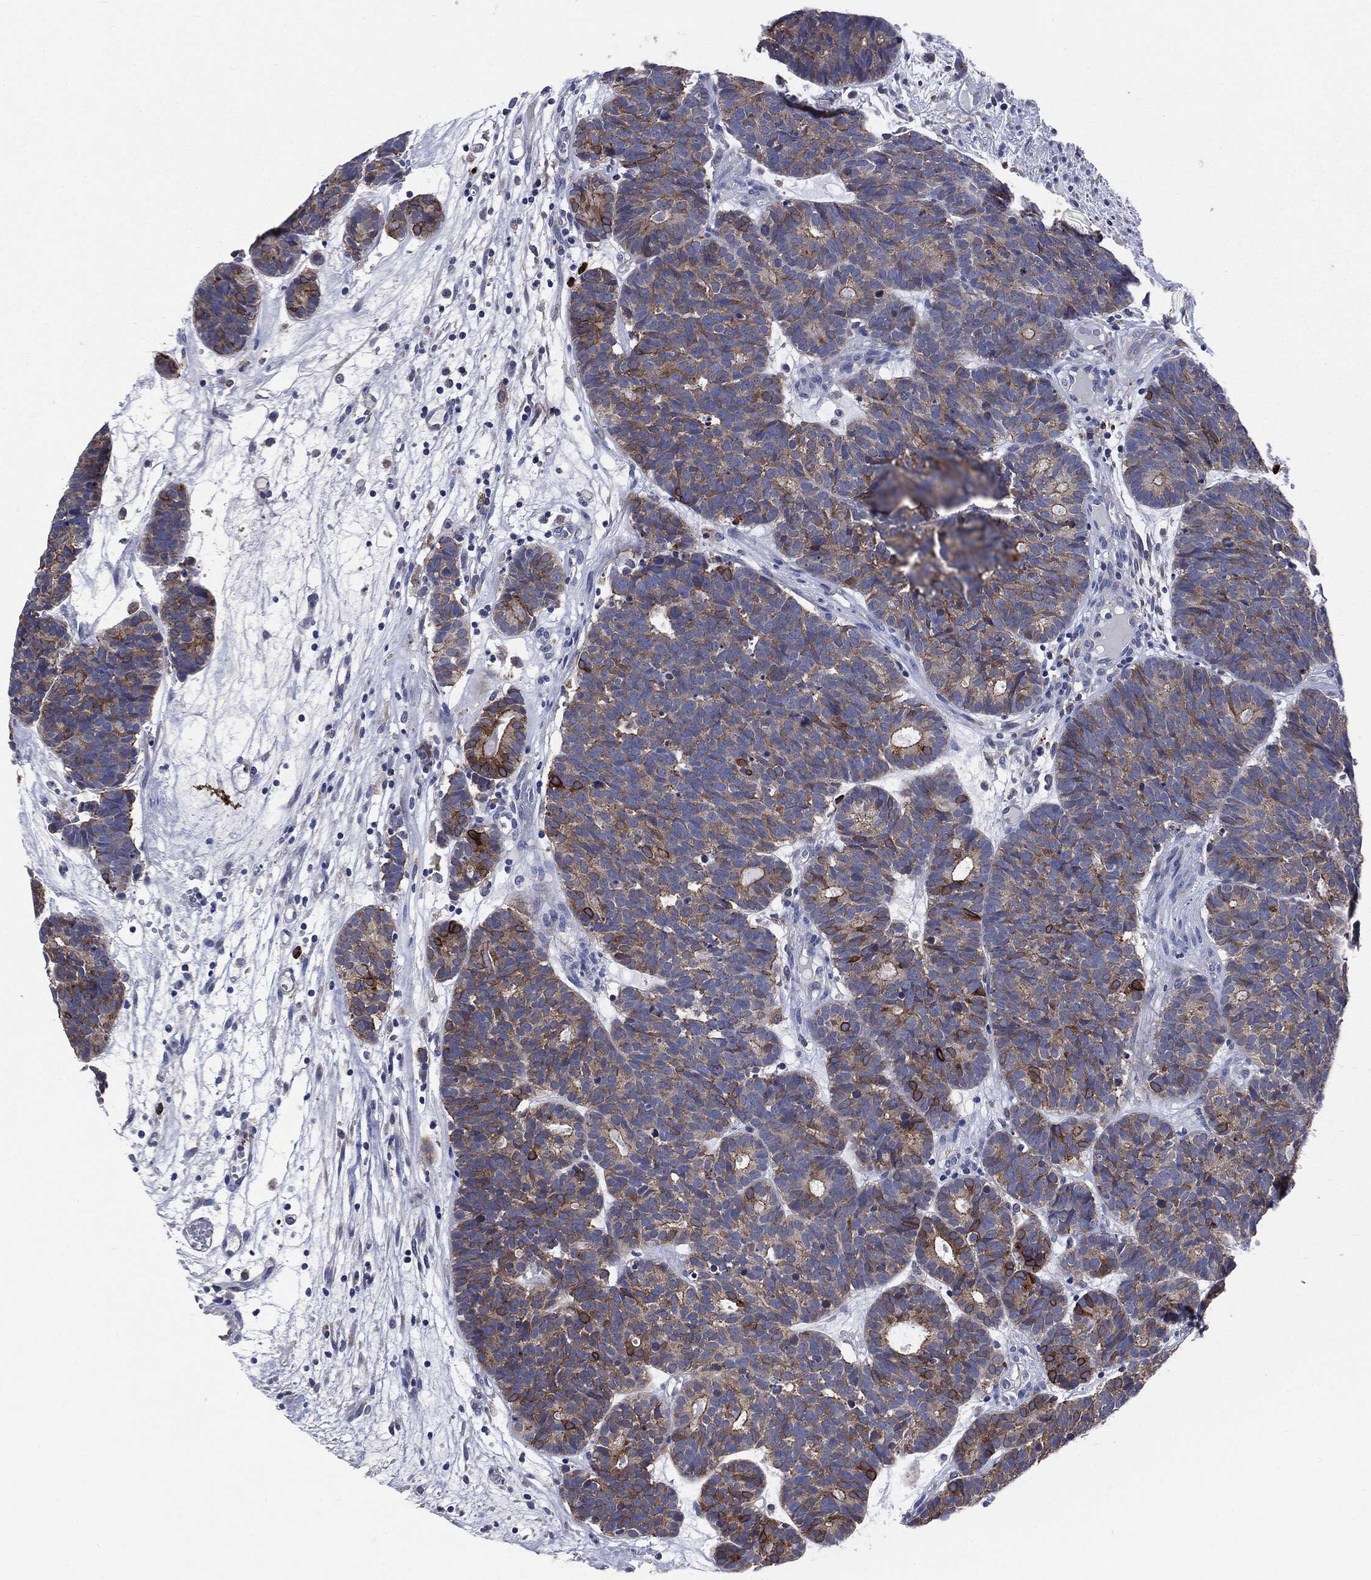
{"staining": {"intensity": "strong", "quantity": "<25%", "location": "cytoplasmic/membranous"}, "tissue": "head and neck cancer", "cell_type": "Tumor cells", "image_type": "cancer", "snomed": [{"axis": "morphology", "description": "Adenocarcinoma, NOS"}, {"axis": "topography", "description": "Head-Neck"}], "caption": "DAB (3,3'-diaminobenzidine) immunohistochemical staining of human head and neck adenocarcinoma exhibits strong cytoplasmic/membranous protein expression in about <25% of tumor cells.", "gene": "PTGS2", "patient": {"sex": "female", "age": 81}}